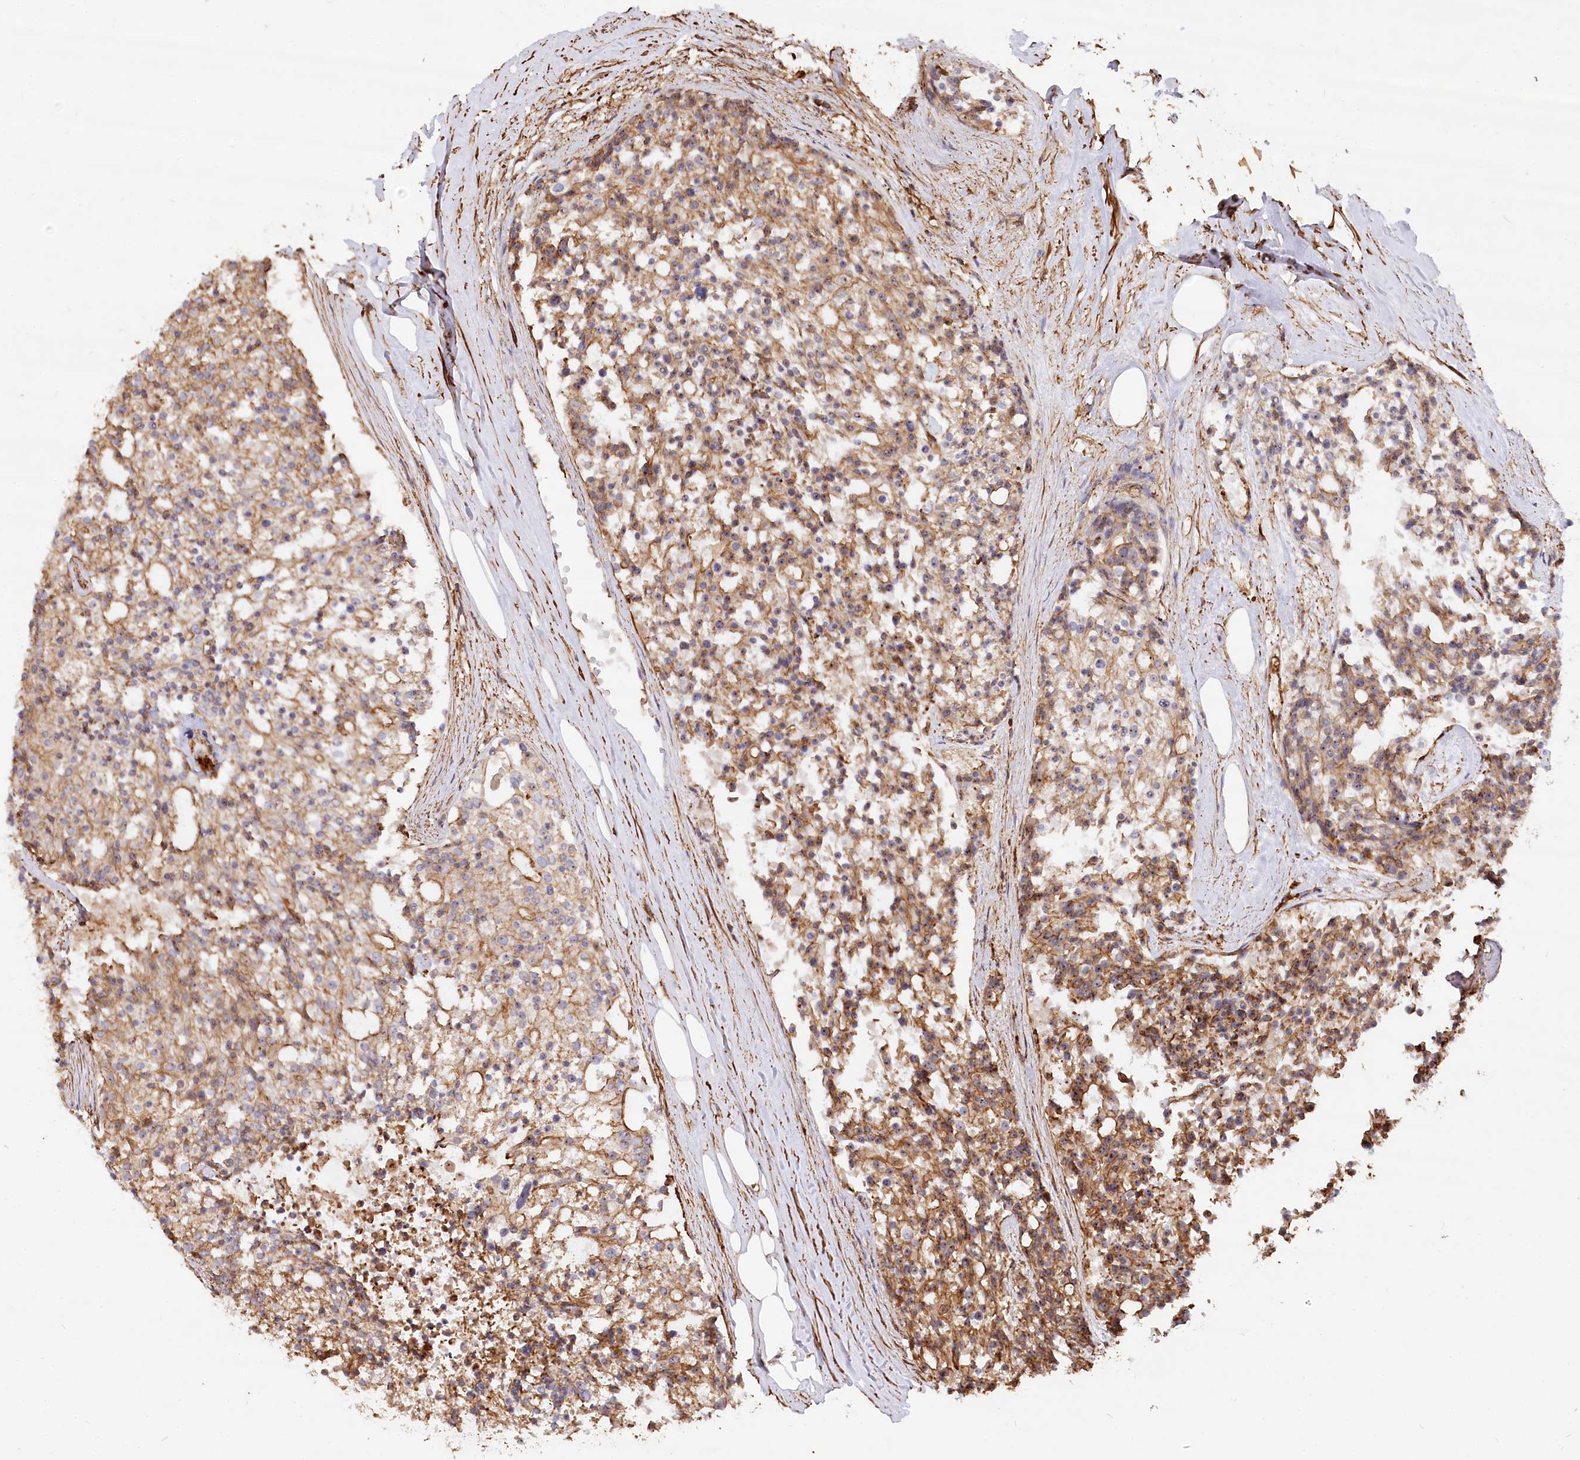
{"staining": {"intensity": "moderate", "quantity": ">75%", "location": "cytoplasmic/membranous"}, "tissue": "carcinoid", "cell_type": "Tumor cells", "image_type": "cancer", "snomed": [{"axis": "morphology", "description": "Carcinoid, malignant, NOS"}, {"axis": "topography", "description": "Pancreas"}], "caption": "Moderate cytoplasmic/membranous staining for a protein is identified in about >75% of tumor cells of carcinoid using immunohistochemistry (IHC).", "gene": "WDR36", "patient": {"sex": "female", "age": 54}}